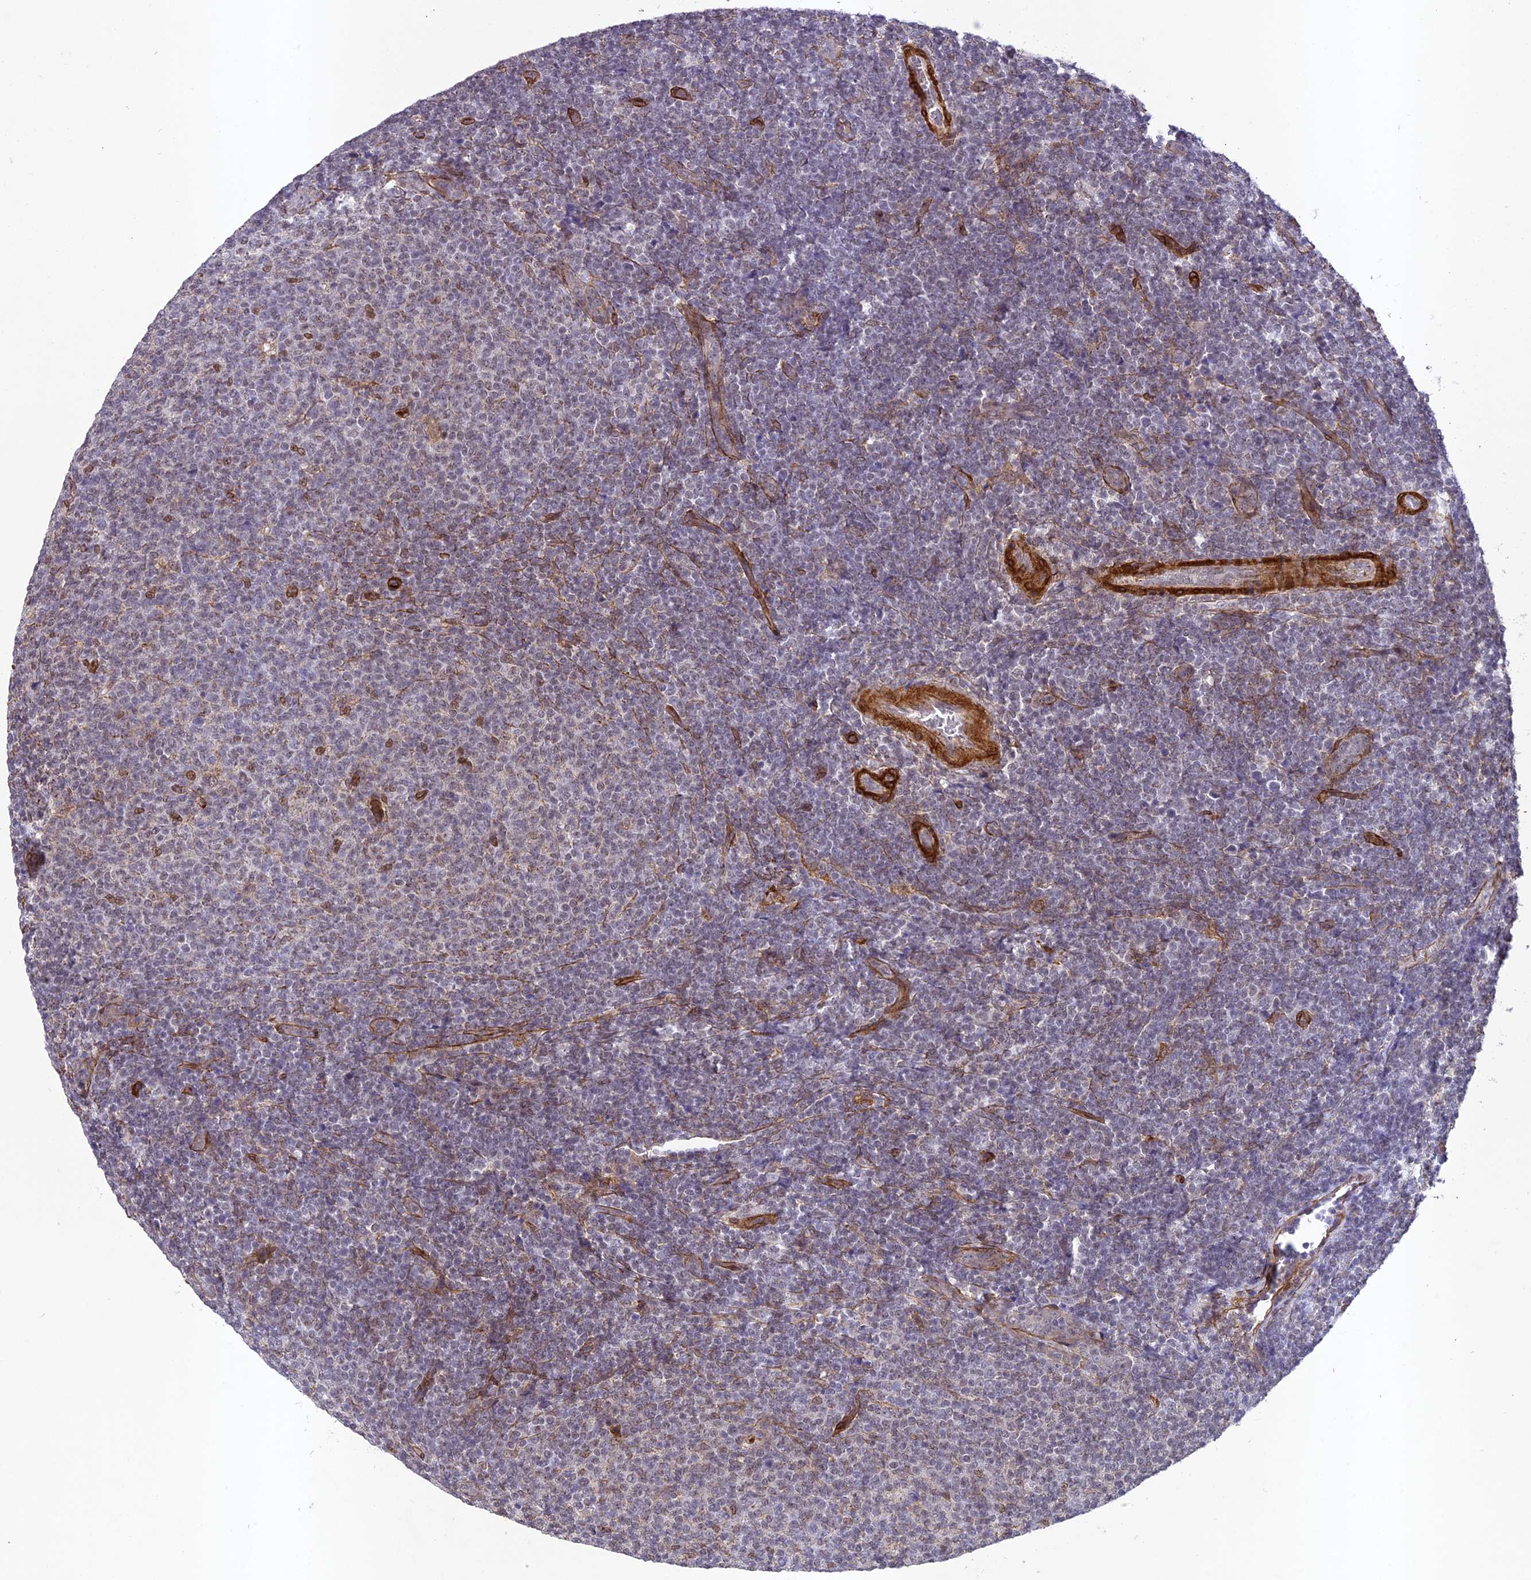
{"staining": {"intensity": "negative", "quantity": "none", "location": "none"}, "tissue": "lymphoma", "cell_type": "Tumor cells", "image_type": "cancer", "snomed": [{"axis": "morphology", "description": "Malignant lymphoma, non-Hodgkin's type, Low grade"}, {"axis": "topography", "description": "Lymph node"}], "caption": "There is no significant positivity in tumor cells of lymphoma.", "gene": "TNS1", "patient": {"sex": "male", "age": 66}}